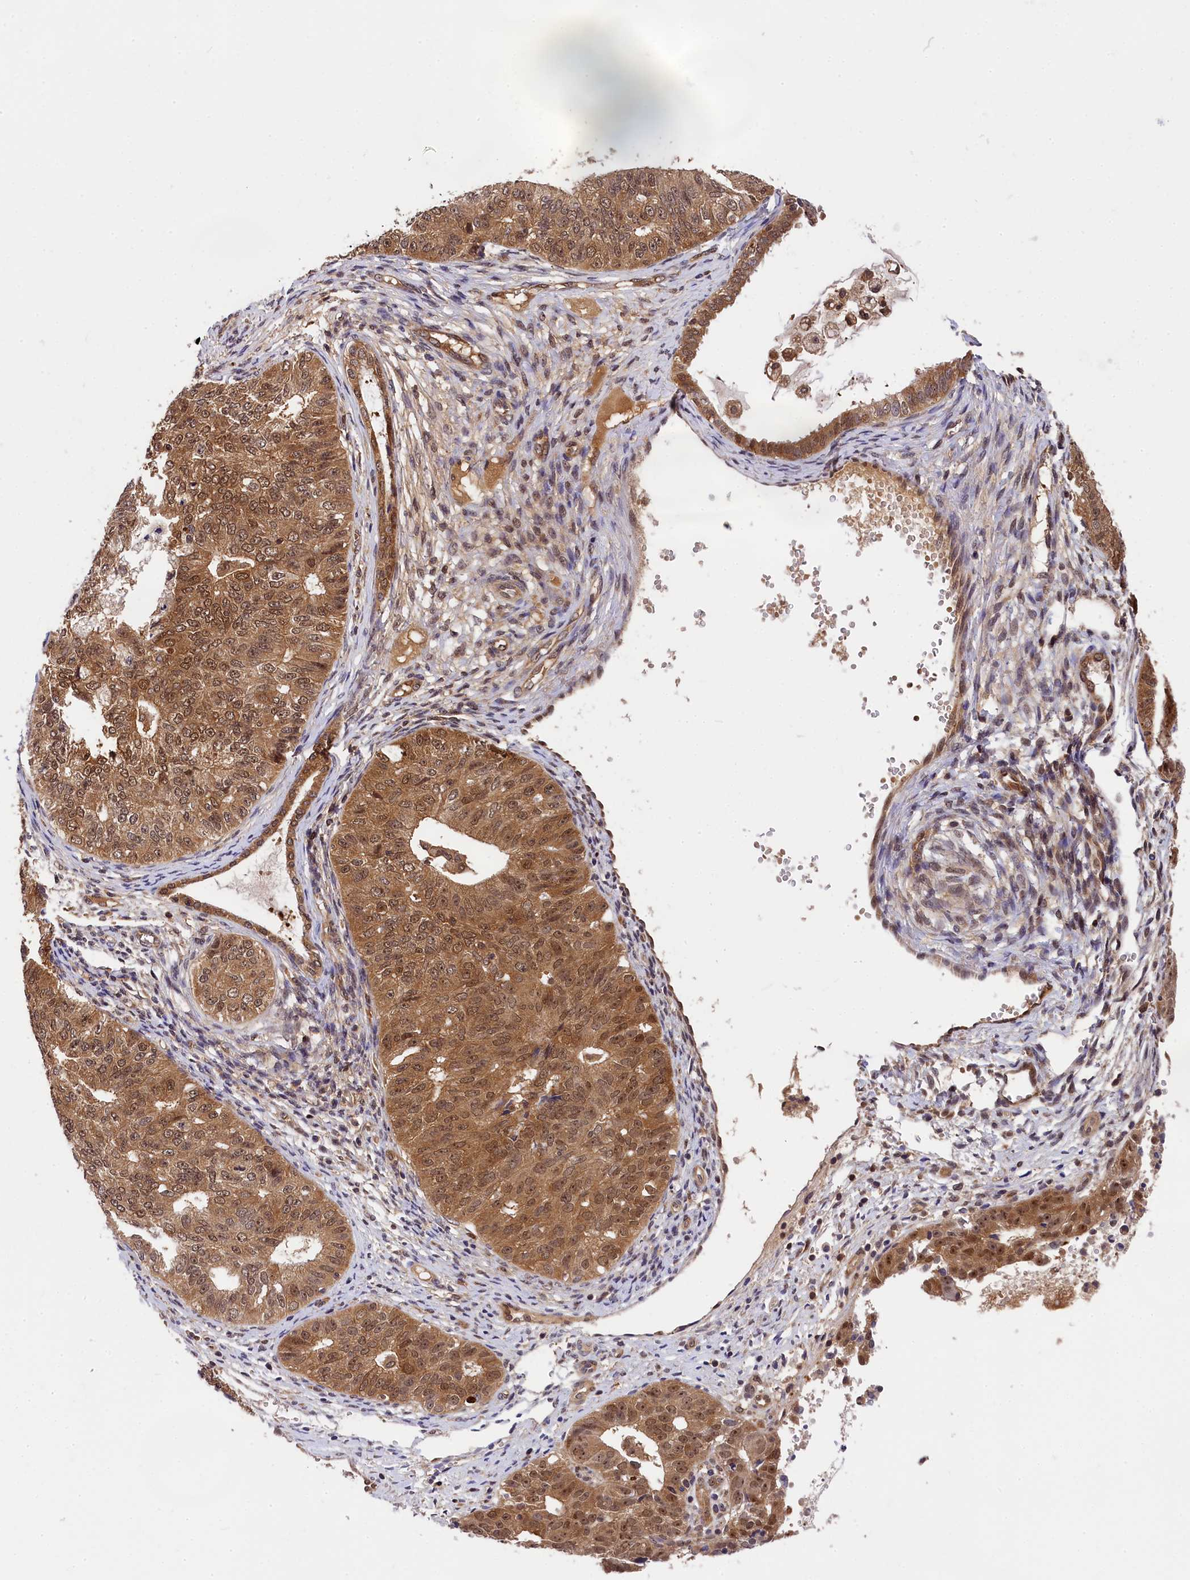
{"staining": {"intensity": "moderate", "quantity": ">75%", "location": "cytoplasmic/membranous,nuclear"}, "tissue": "endometrial cancer", "cell_type": "Tumor cells", "image_type": "cancer", "snomed": [{"axis": "morphology", "description": "Adenocarcinoma, NOS"}, {"axis": "topography", "description": "Endometrium"}], "caption": "About >75% of tumor cells in endometrial adenocarcinoma display moderate cytoplasmic/membranous and nuclear protein positivity as visualized by brown immunohistochemical staining.", "gene": "EIF6", "patient": {"sex": "female", "age": 32}}